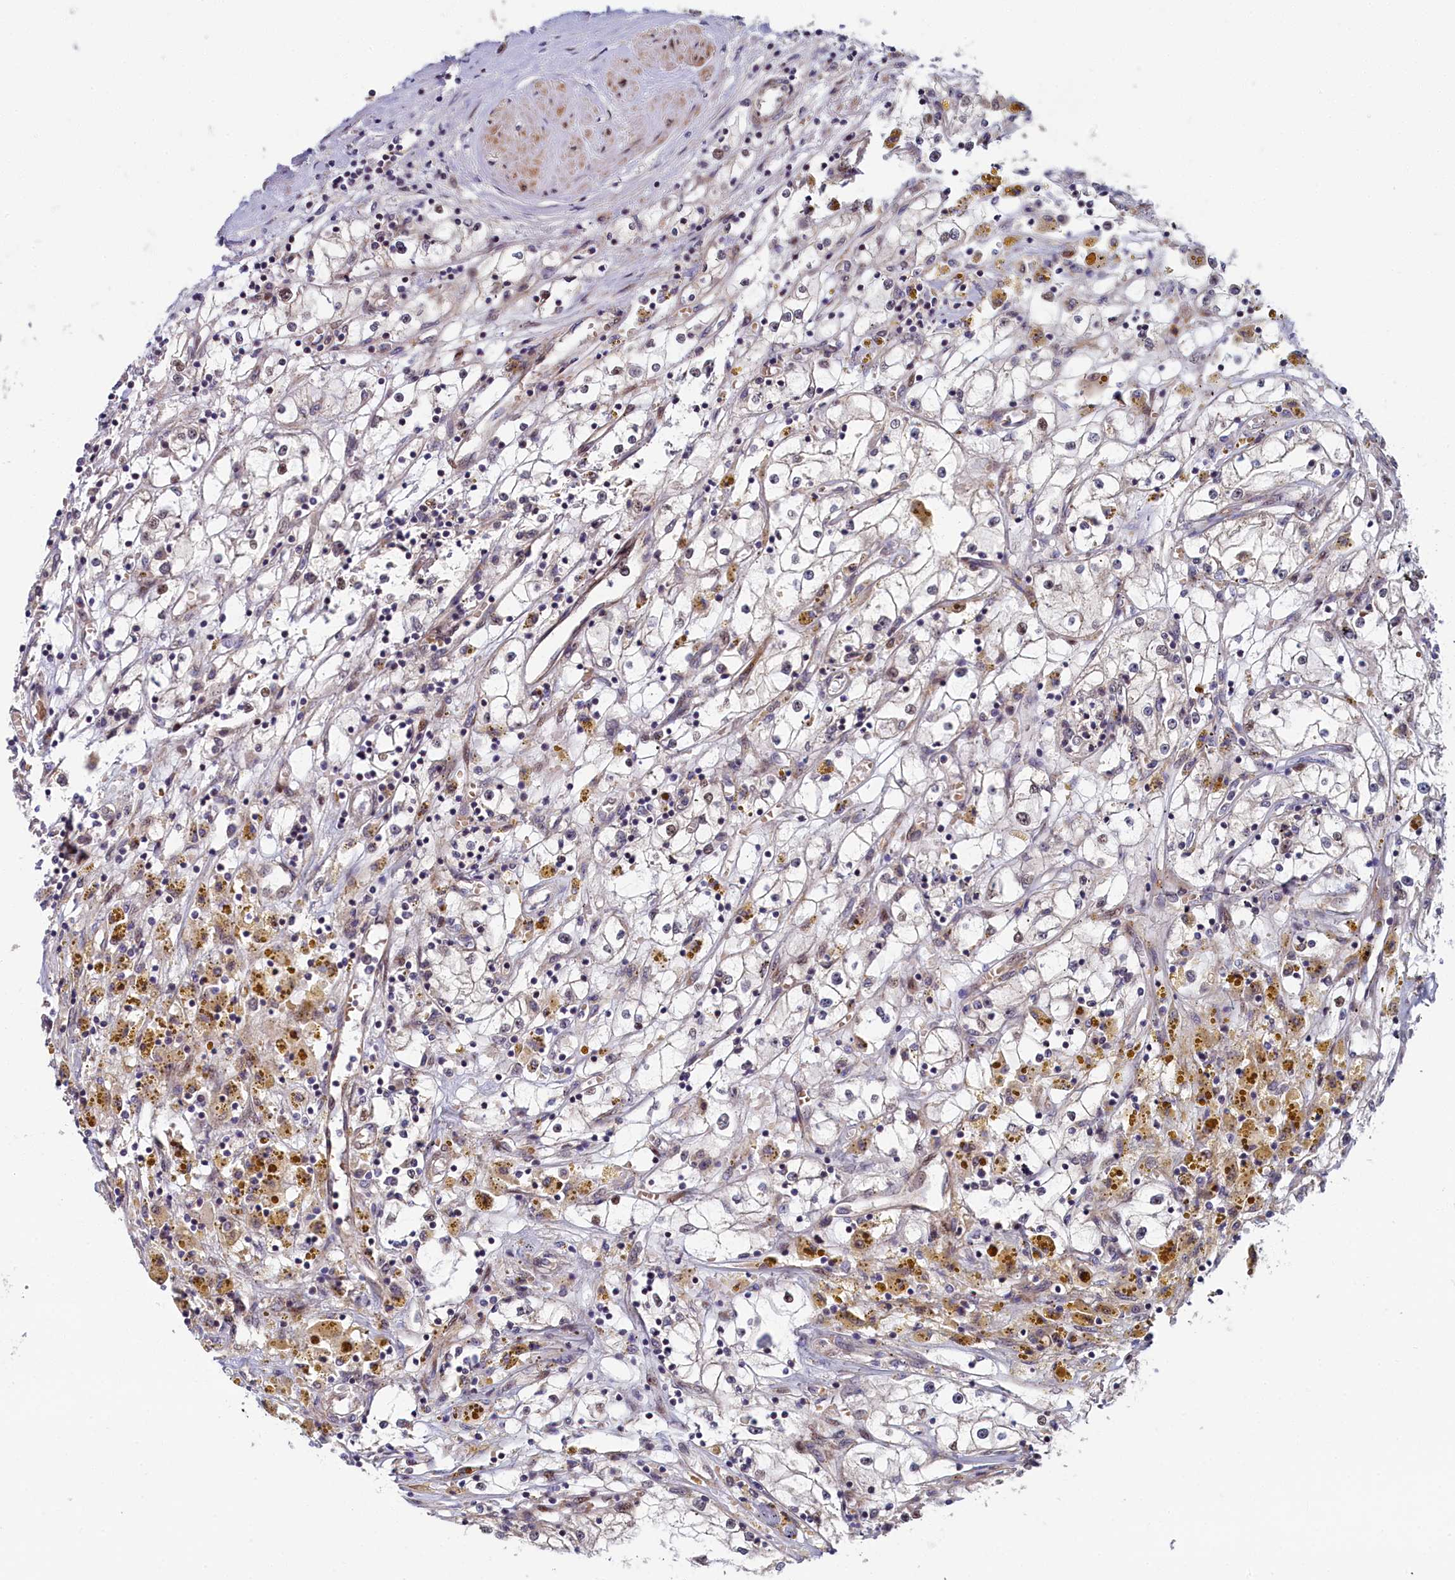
{"staining": {"intensity": "negative", "quantity": "none", "location": "none"}, "tissue": "renal cancer", "cell_type": "Tumor cells", "image_type": "cancer", "snomed": [{"axis": "morphology", "description": "Adenocarcinoma, NOS"}, {"axis": "topography", "description": "Kidney"}], "caption": "IHC image of neoplastic tissue: renal adenocarcinoma stained with DAB (3,3'-diaminobenzidine) reveals no significant protein expression in tumor cells. The staining is performed using DAB (3,3'-diaminobenzidine) brown chromogen with nuclei counter-stained in using hematoxylin.", "gene": "PIK3C3", "patient": {"sex": "male", "age": 56}}